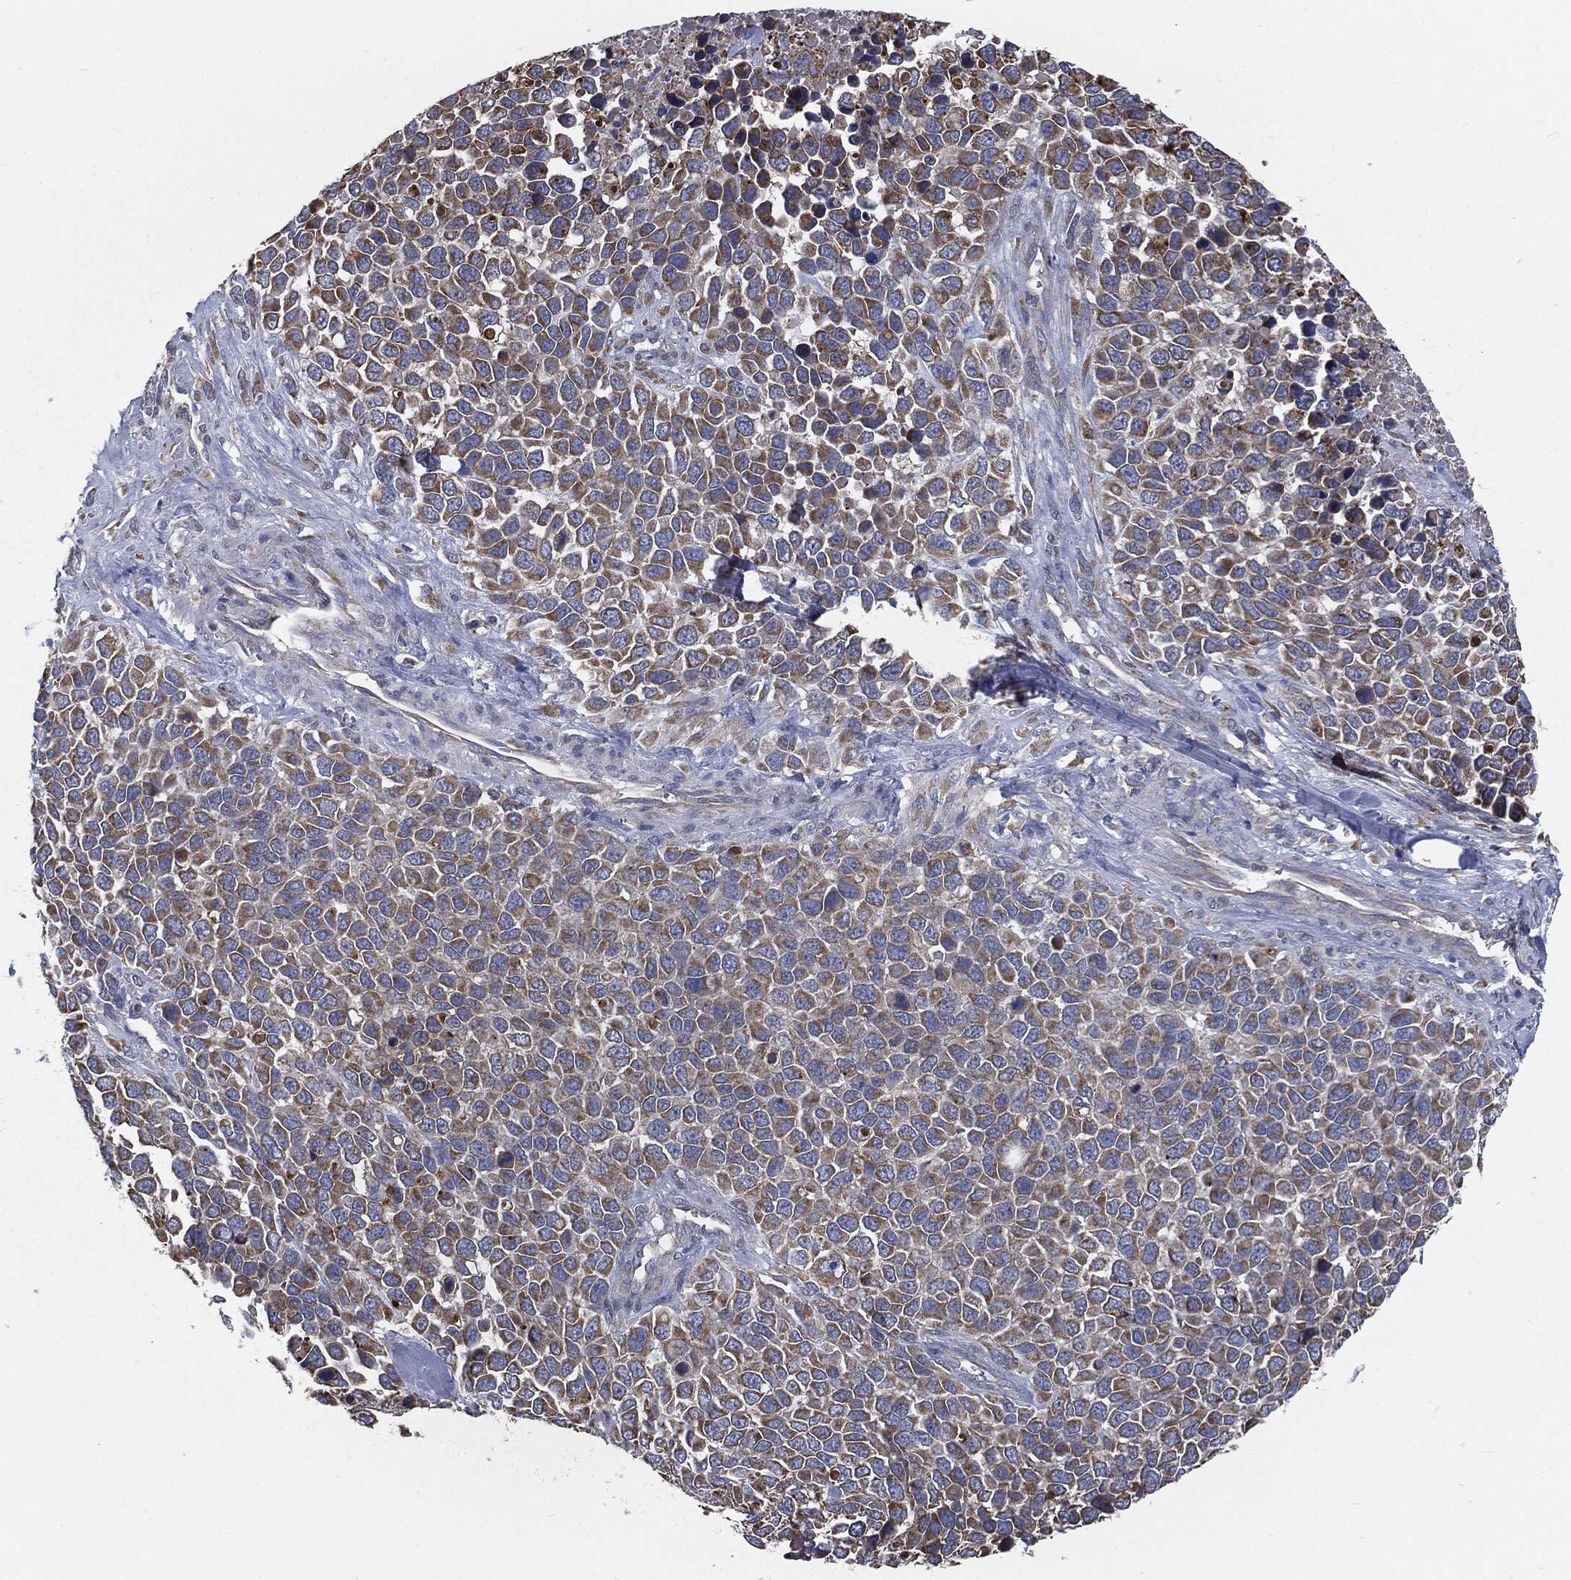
{"staining": {"intensity": "moderate", "quantity": ">75%", "location": "cytoplasmic/membranous"}, "tissue": "melanoma", "cell_type": "Tumor cells", "image_type": "cancer", "snomed": [{"axis": "morphology", "description": "Malignant melanoma, Metastatic site"}, {"axis": "topography", "description": "Skin"}], "caption": "A brown stain highlights moderate cytoplasmic/membranous staining of a protein in melanoma tumor cells.", "gene": "PRDX4", "patient": {"sex": "male", "age": 84}}